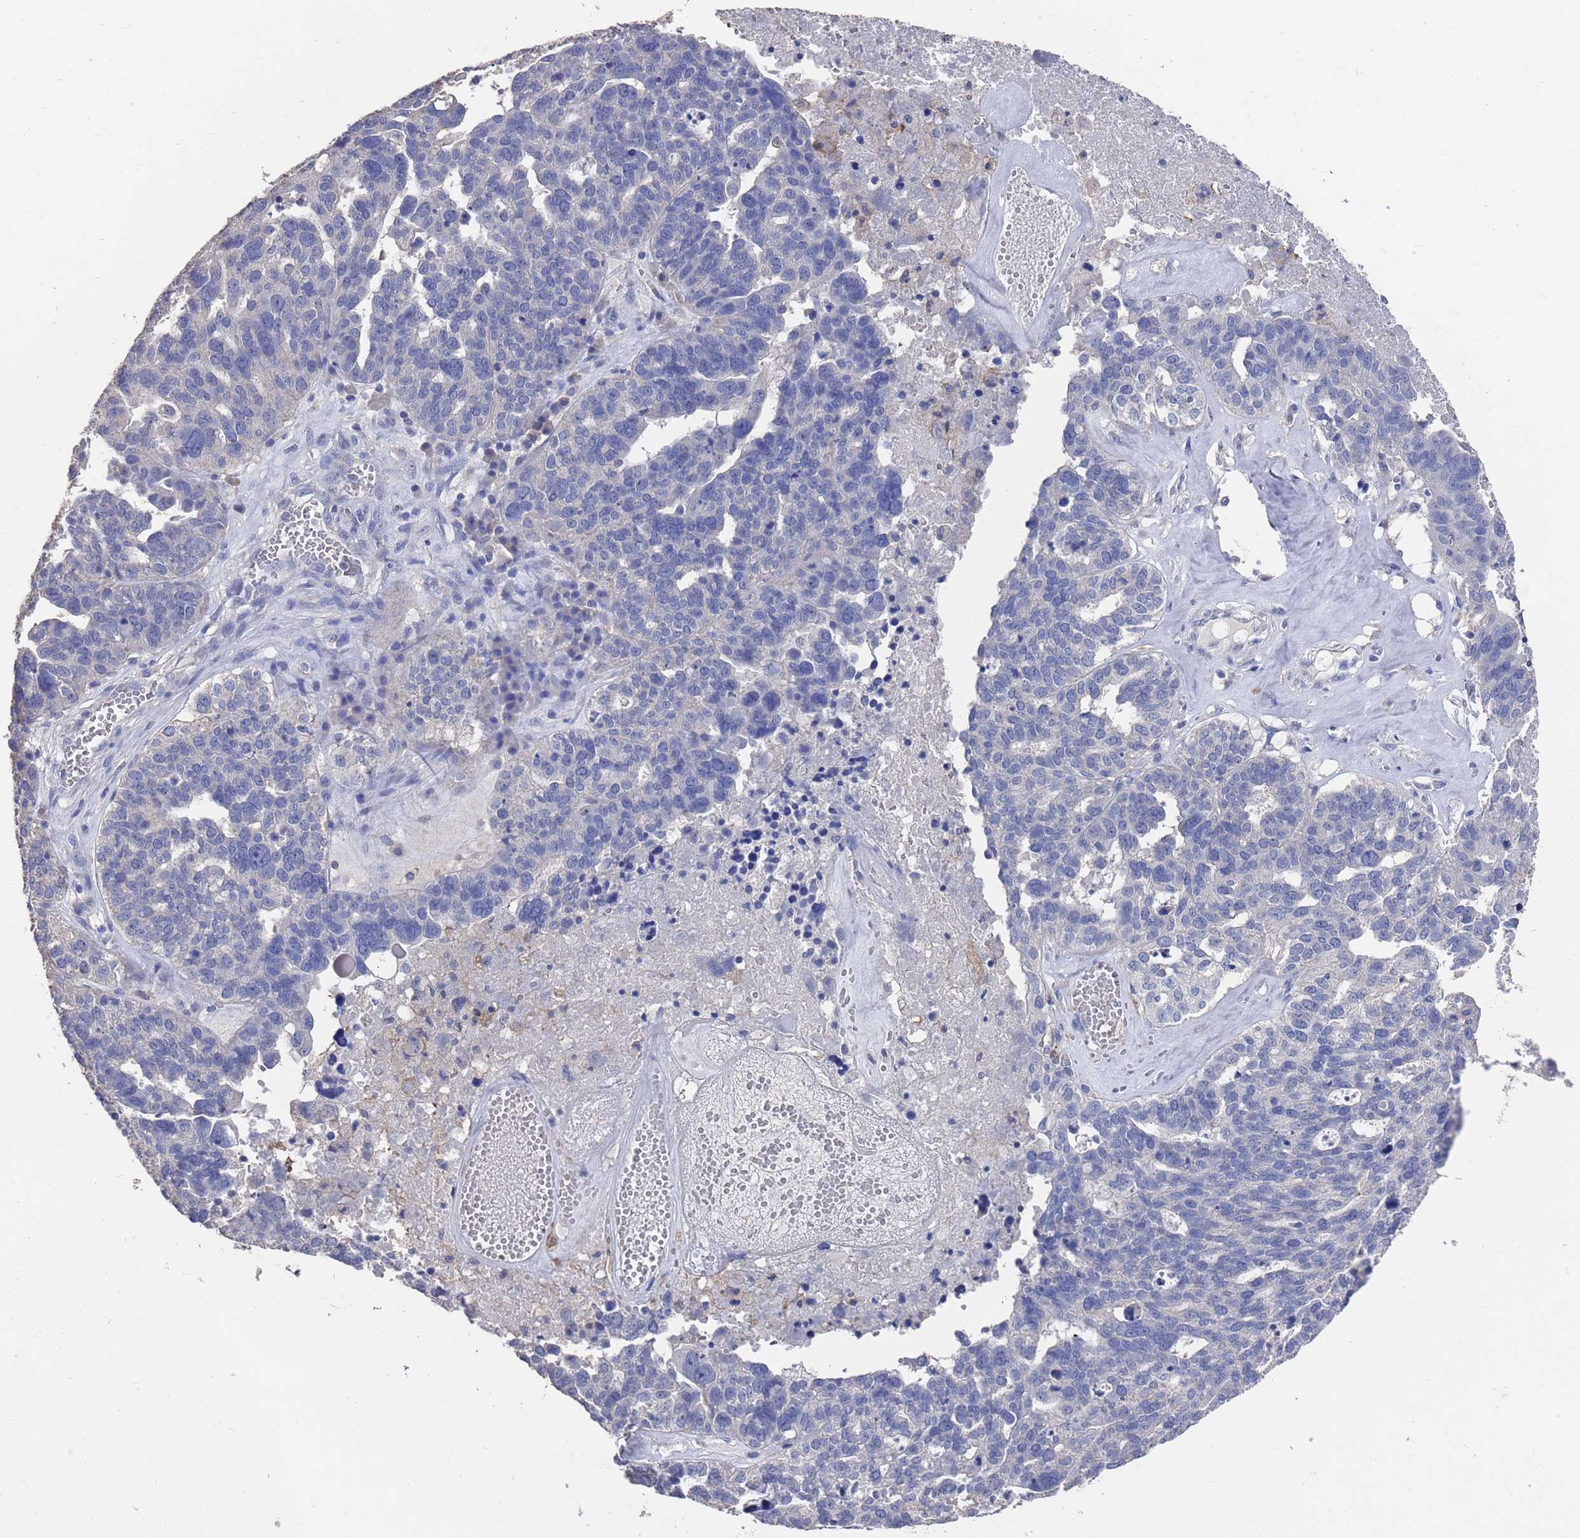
{"staining": {"intensity": "negative", "quantity": "none", "location": "none"}, "tissue": "ovarian cancer", "cell_type": "Tumor cells", "image_type": "cancer", "snomed": [{"axis": "morphology", "description": "Cystadenocarcinoma, serous, NOS"}, {"axis": "topography", "description": "Ovary"}], "caption": "The immunohistochemistry (IHC) histopathology image has no significant staining in tumor cells of serous cystadenocarcinoma (ovarian) tissue.", "gene": "BTBD18", "patient": {"sex": "female", "age": 59}}